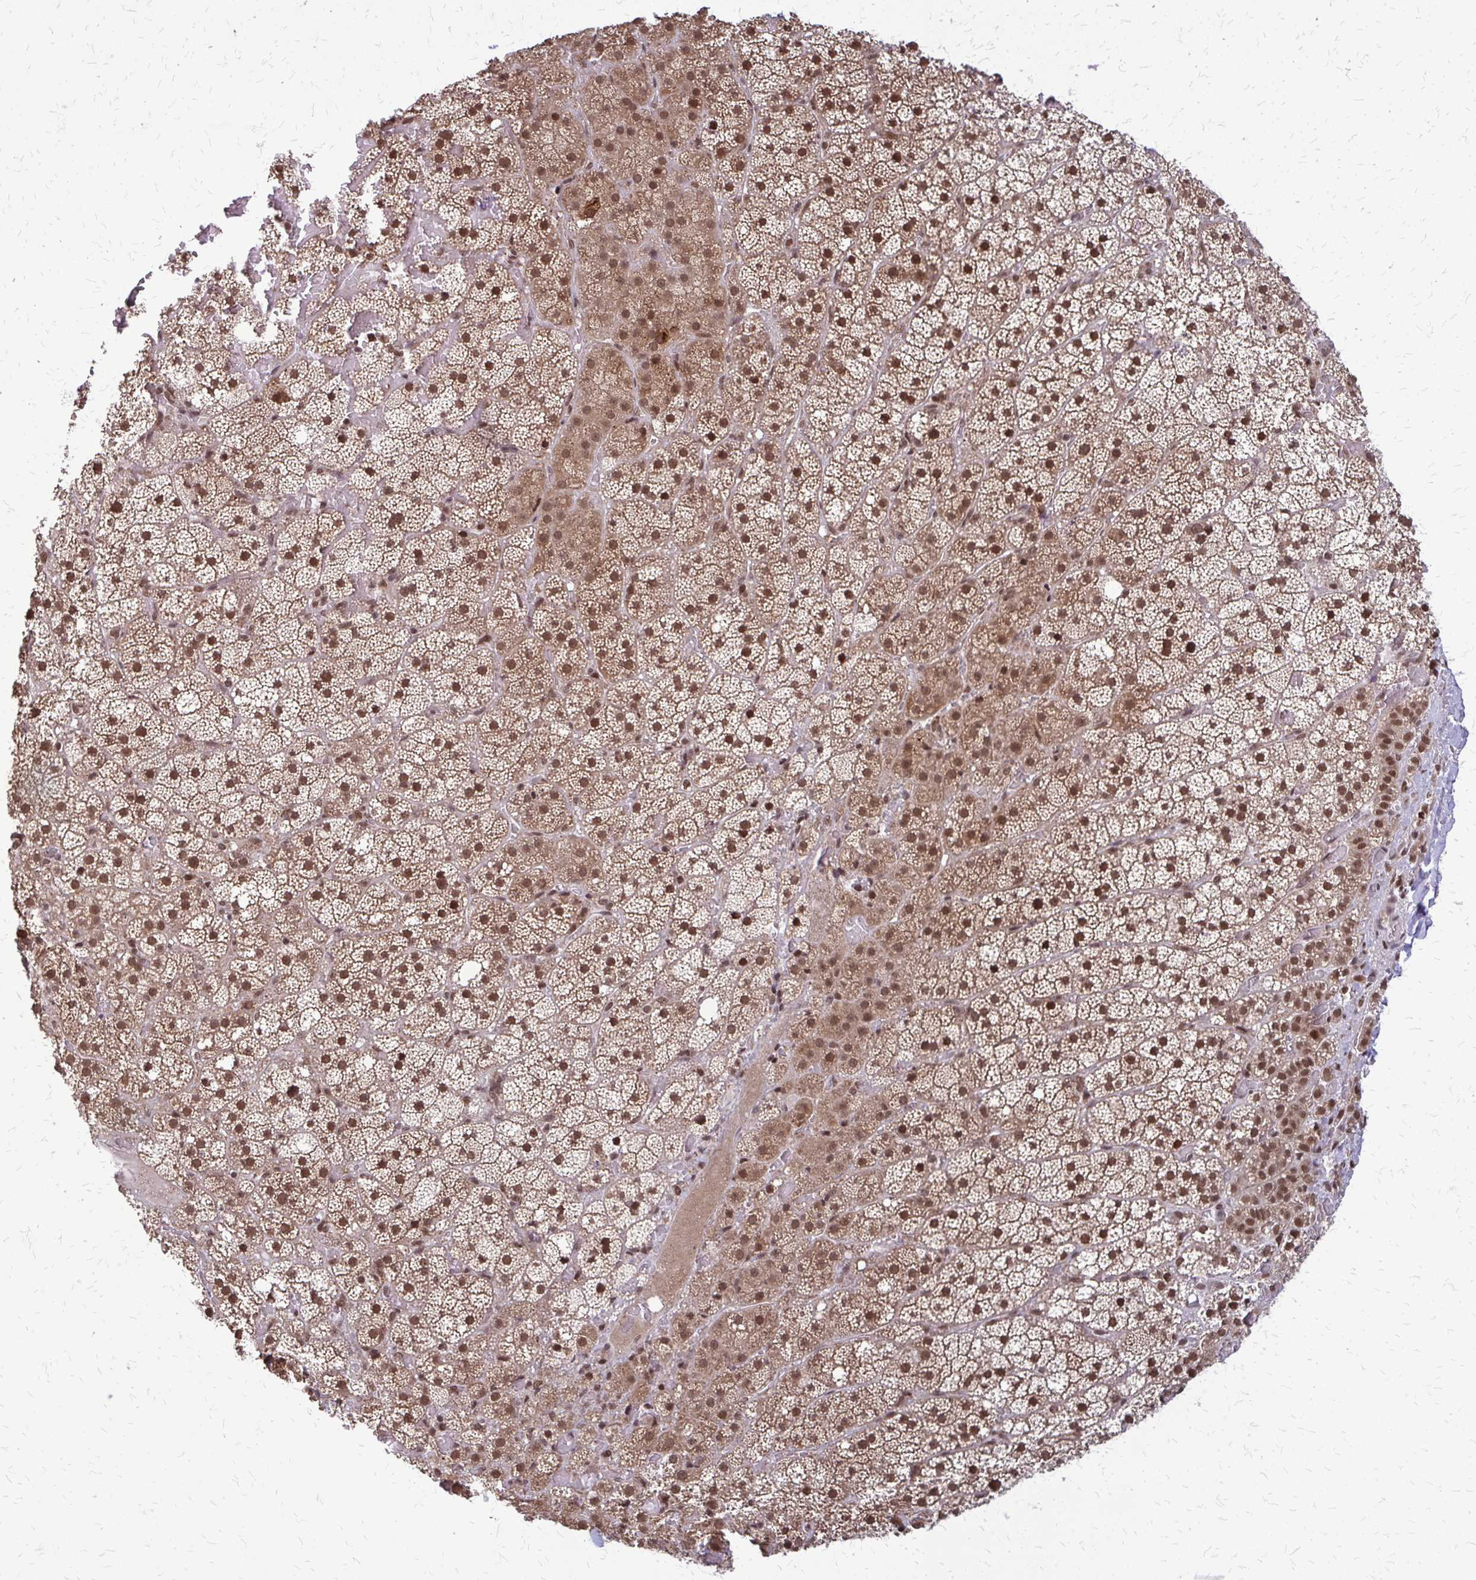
{"staining": {"intensity": "moderate", "quantity": ">75%", "location": "nuclear"}, "tissue": "adrenal gland", "cell_type": "Glandular cells", "image_type": "normal", "snomed": [{"axis": "morphology", "description": "Normal tissue, NOS"}, {"axis": "topography", "description": "Adrenal gland"}], "caption": "Human adrenal gland stained with a brown dye demonstrates moderate nuclear positive positivity in approximately >75% of glandular cells.", "gene": "HDAC3", "patient": {"sex": "male", "age": 53}}